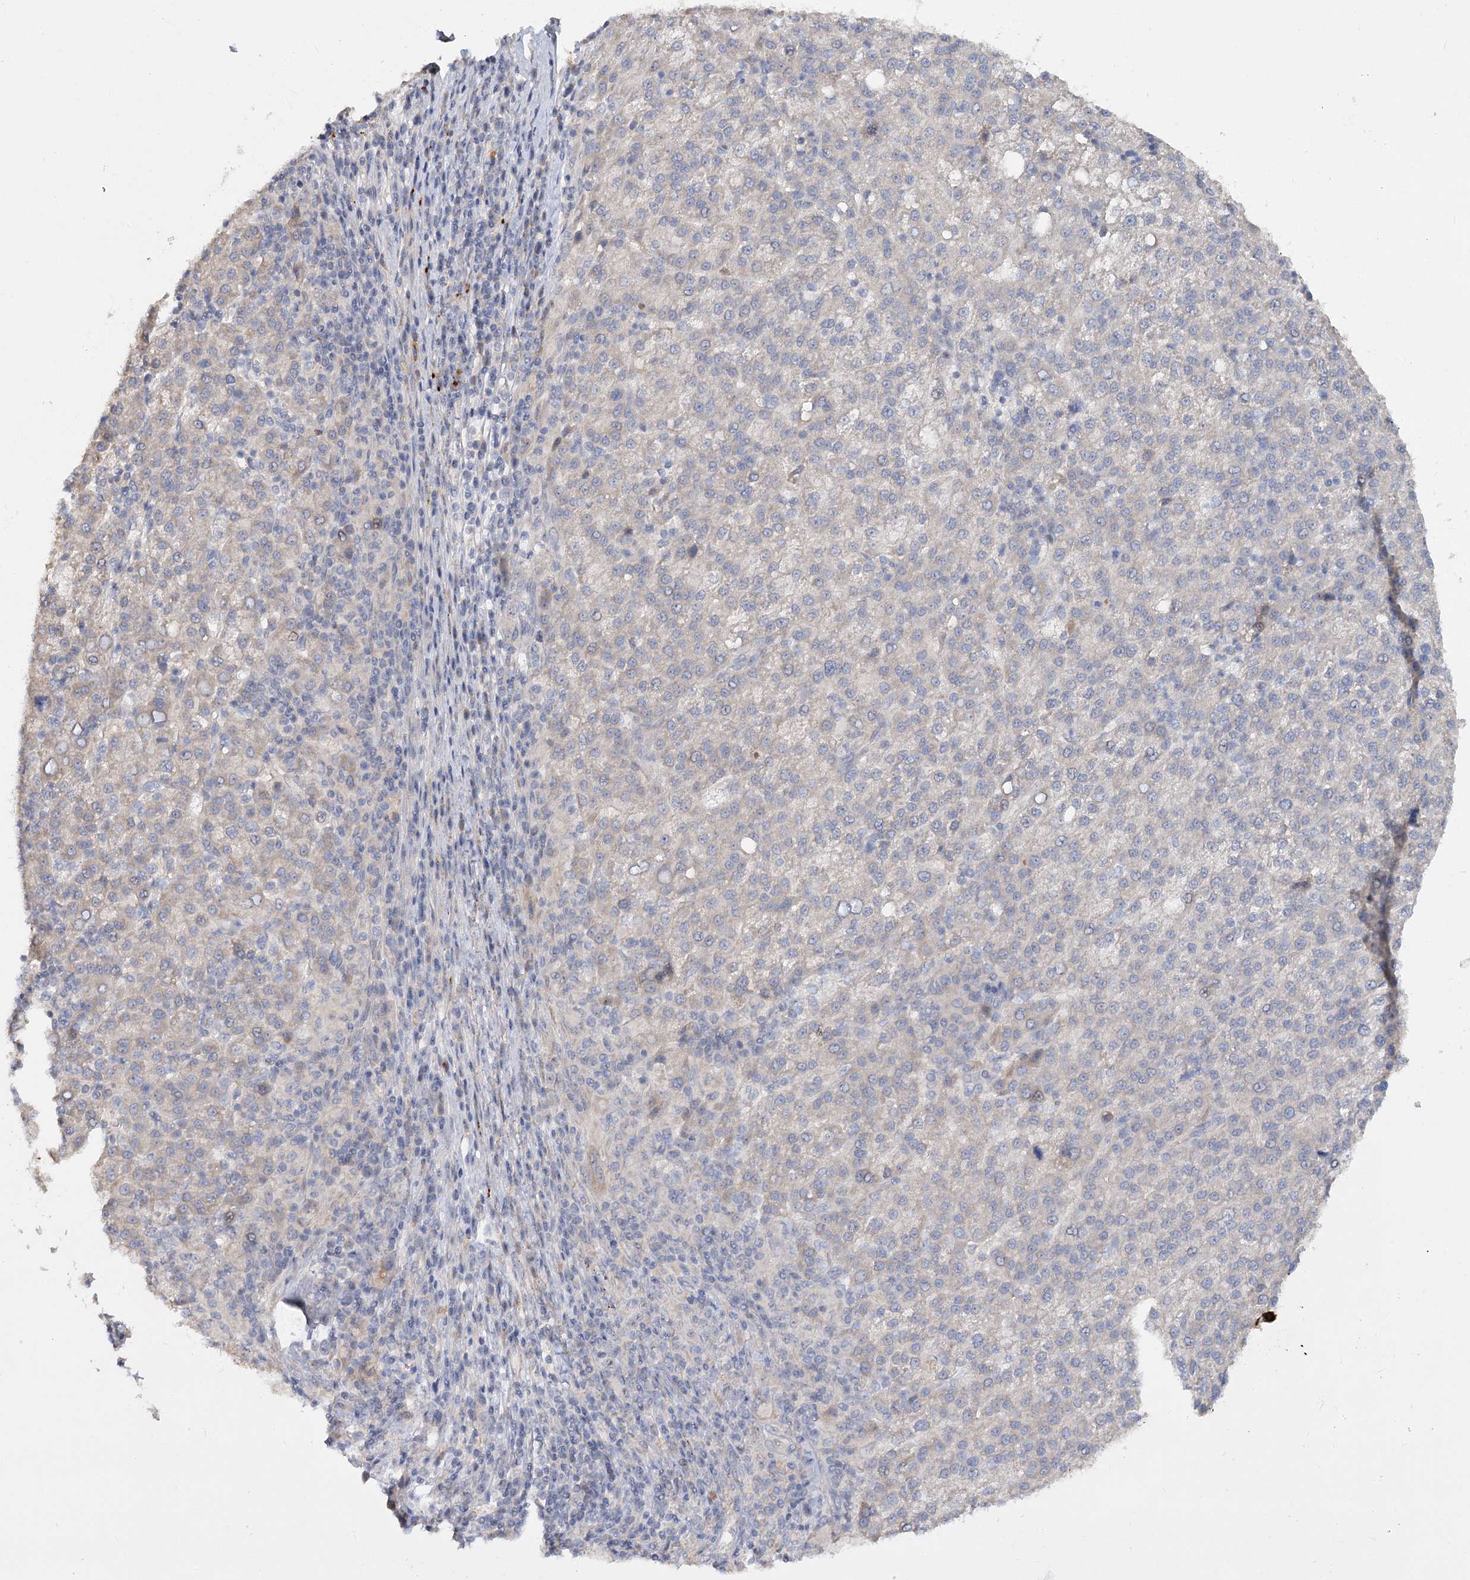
{"staining": {"intensity": "negative", "quantity": "none", "location": "none"}, "tissue": "liver cancer", "cell_type": "Tumor cells", "image_type": "cancer", "snomed": [{"axis": "morphology", "description": "Carcinoma, Hepatocellular, NOS"}, {"axis": "topography", "description": "Liver"}], "caption": "Tumor cells are negative for protein expression in human liver hepatocellular carcinoma.", "gene": "ANGPTL5", "patient": {"sex": "female", "age": 58}}